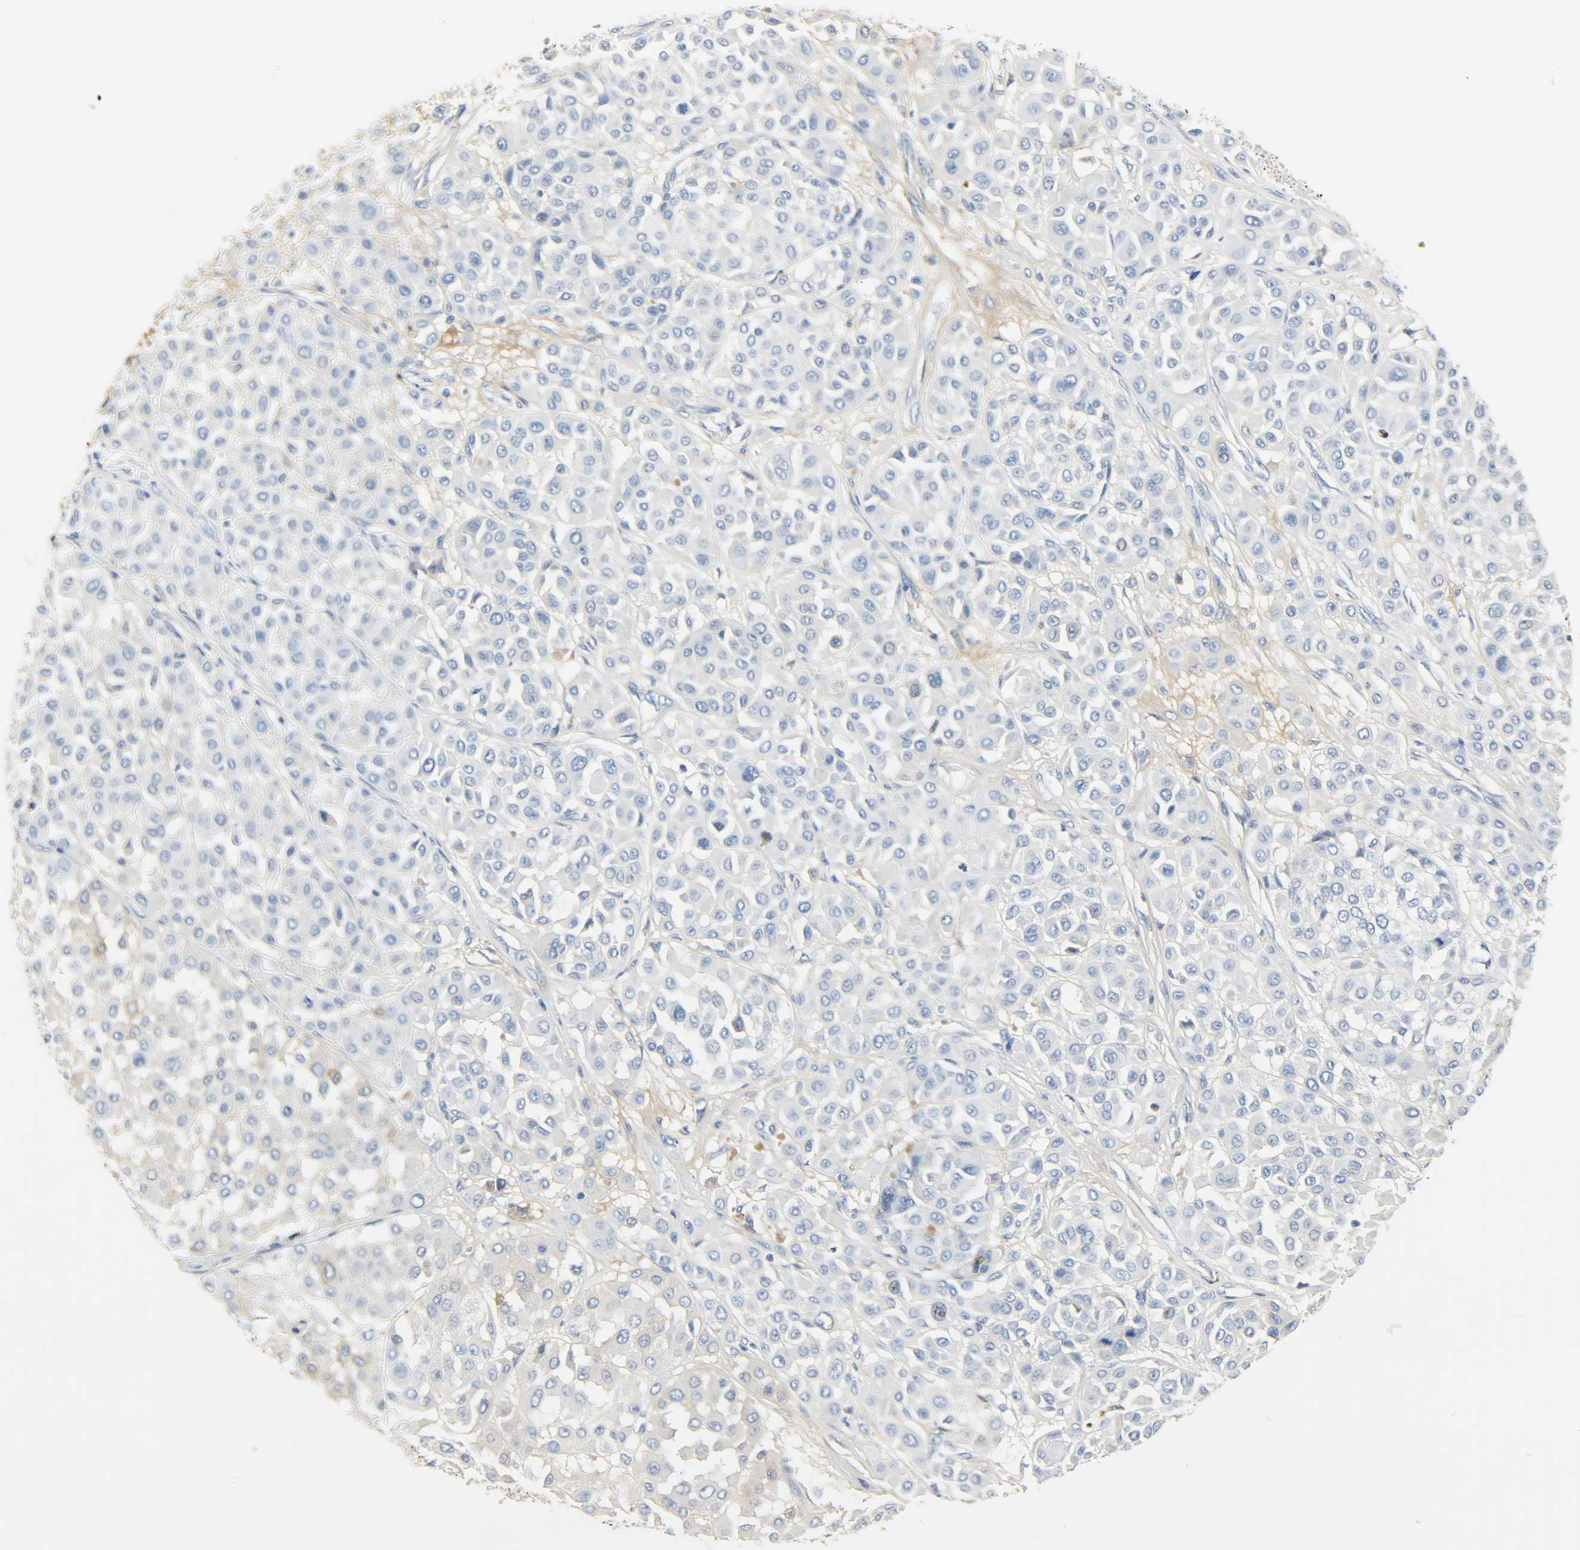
{"staining": {"intensity": "negative", "quantity": "none", "location": "none"}, "tissue": "melanoma", "cell_type": "Tumor cells", "image_type": "cancer", "snomed": [{"axis": "morphology", "description": "Malignant melanoma, Metastatic site"}, {"axis": "topography", "description": "Soft tissue"}], "caption": "DAB immunohistochemical staining of melanoma demonstrates no significant expression in tumor cells.", "gene": "CRP", "patient": {"sex": "male", "age": 41}}